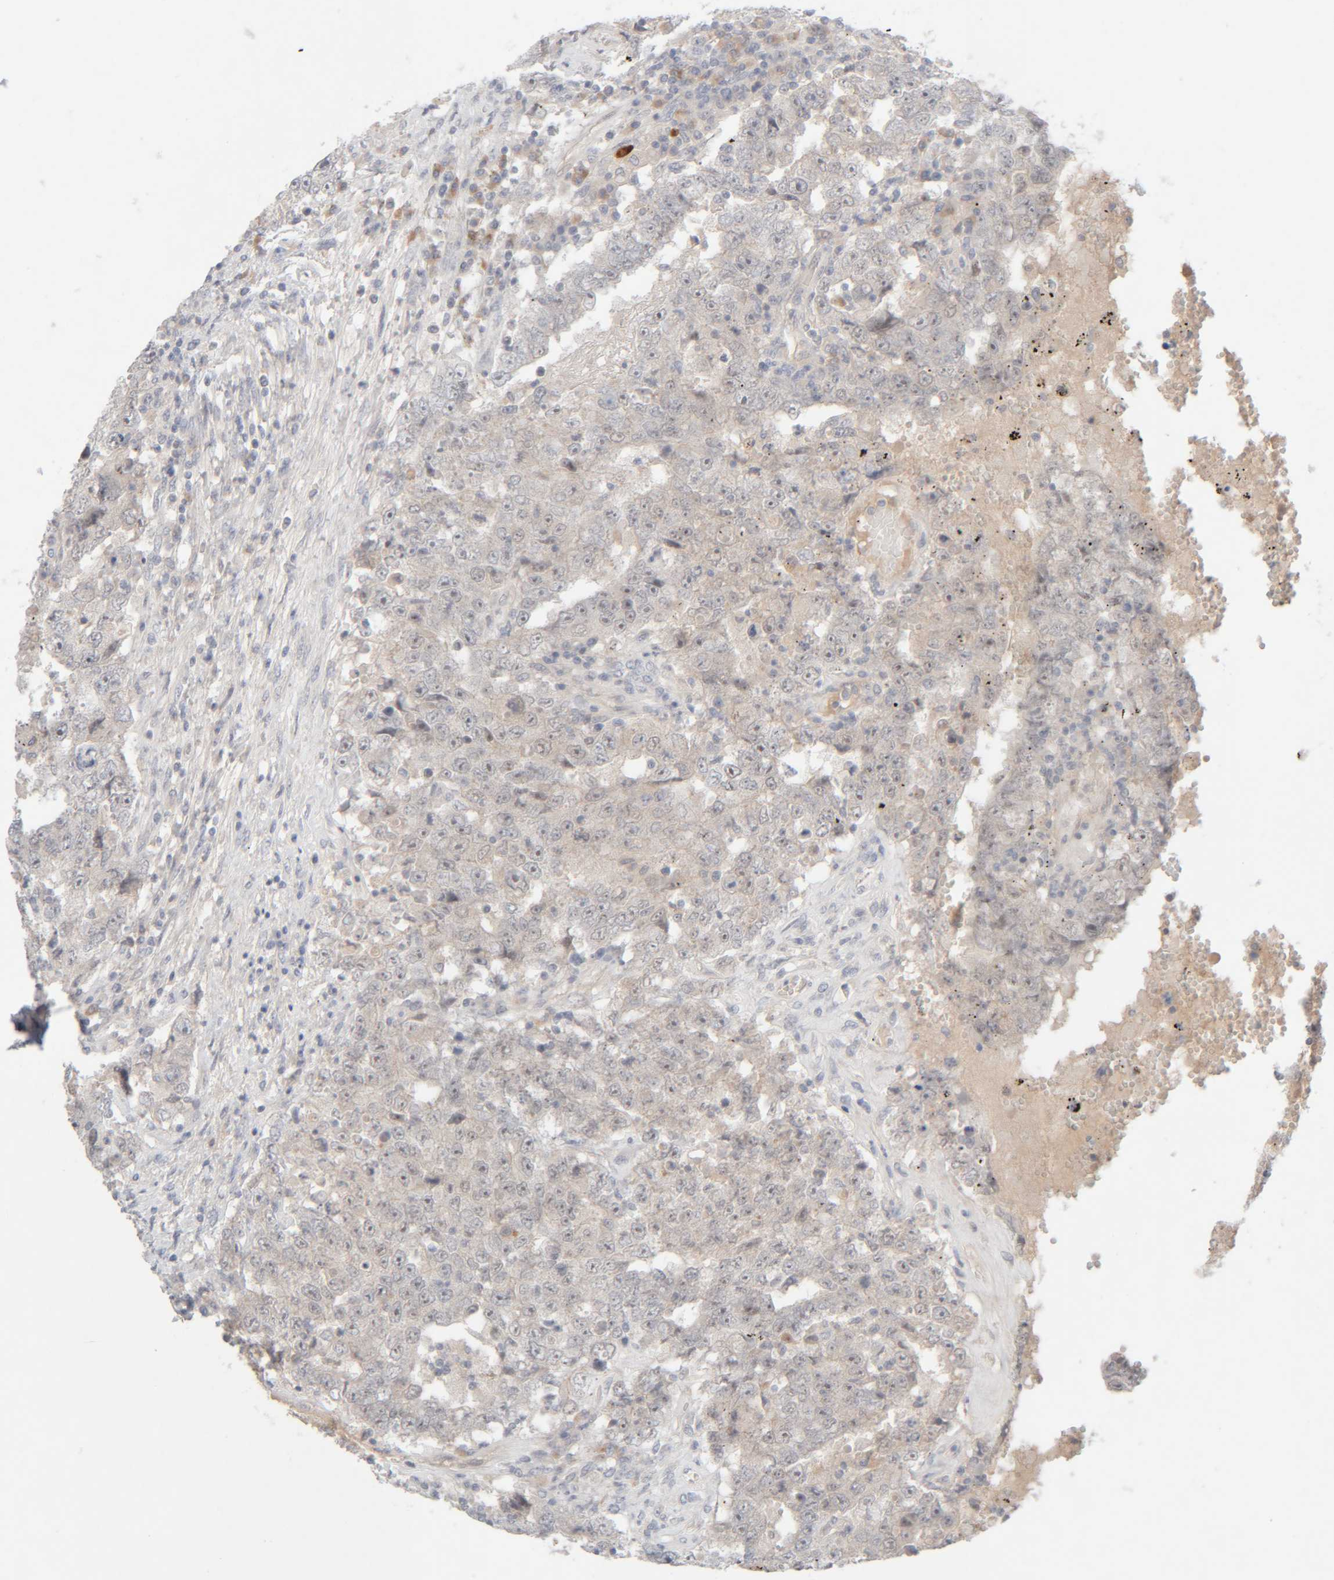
{"staining": {"intensity": "negative", "quantity": "none", "location": "none"}, "tissue": "testis cancer", "cell_type": "Tumor cells", "image_type": "cancer", "snomed": [{"axis": "morphology", "description": "Carcinoma, Embryonal, NOS"}, {"axis": "topography", "description": "Testis"}], "caption": "An immunohistochemistry photomicrograph of embryonal carcinoma (testis) is shown. There is no staining in tumor cells of embryonal carcinoma (testis).", "gene": "CHKA", "patient": {"sex": "male", "age": 26}}